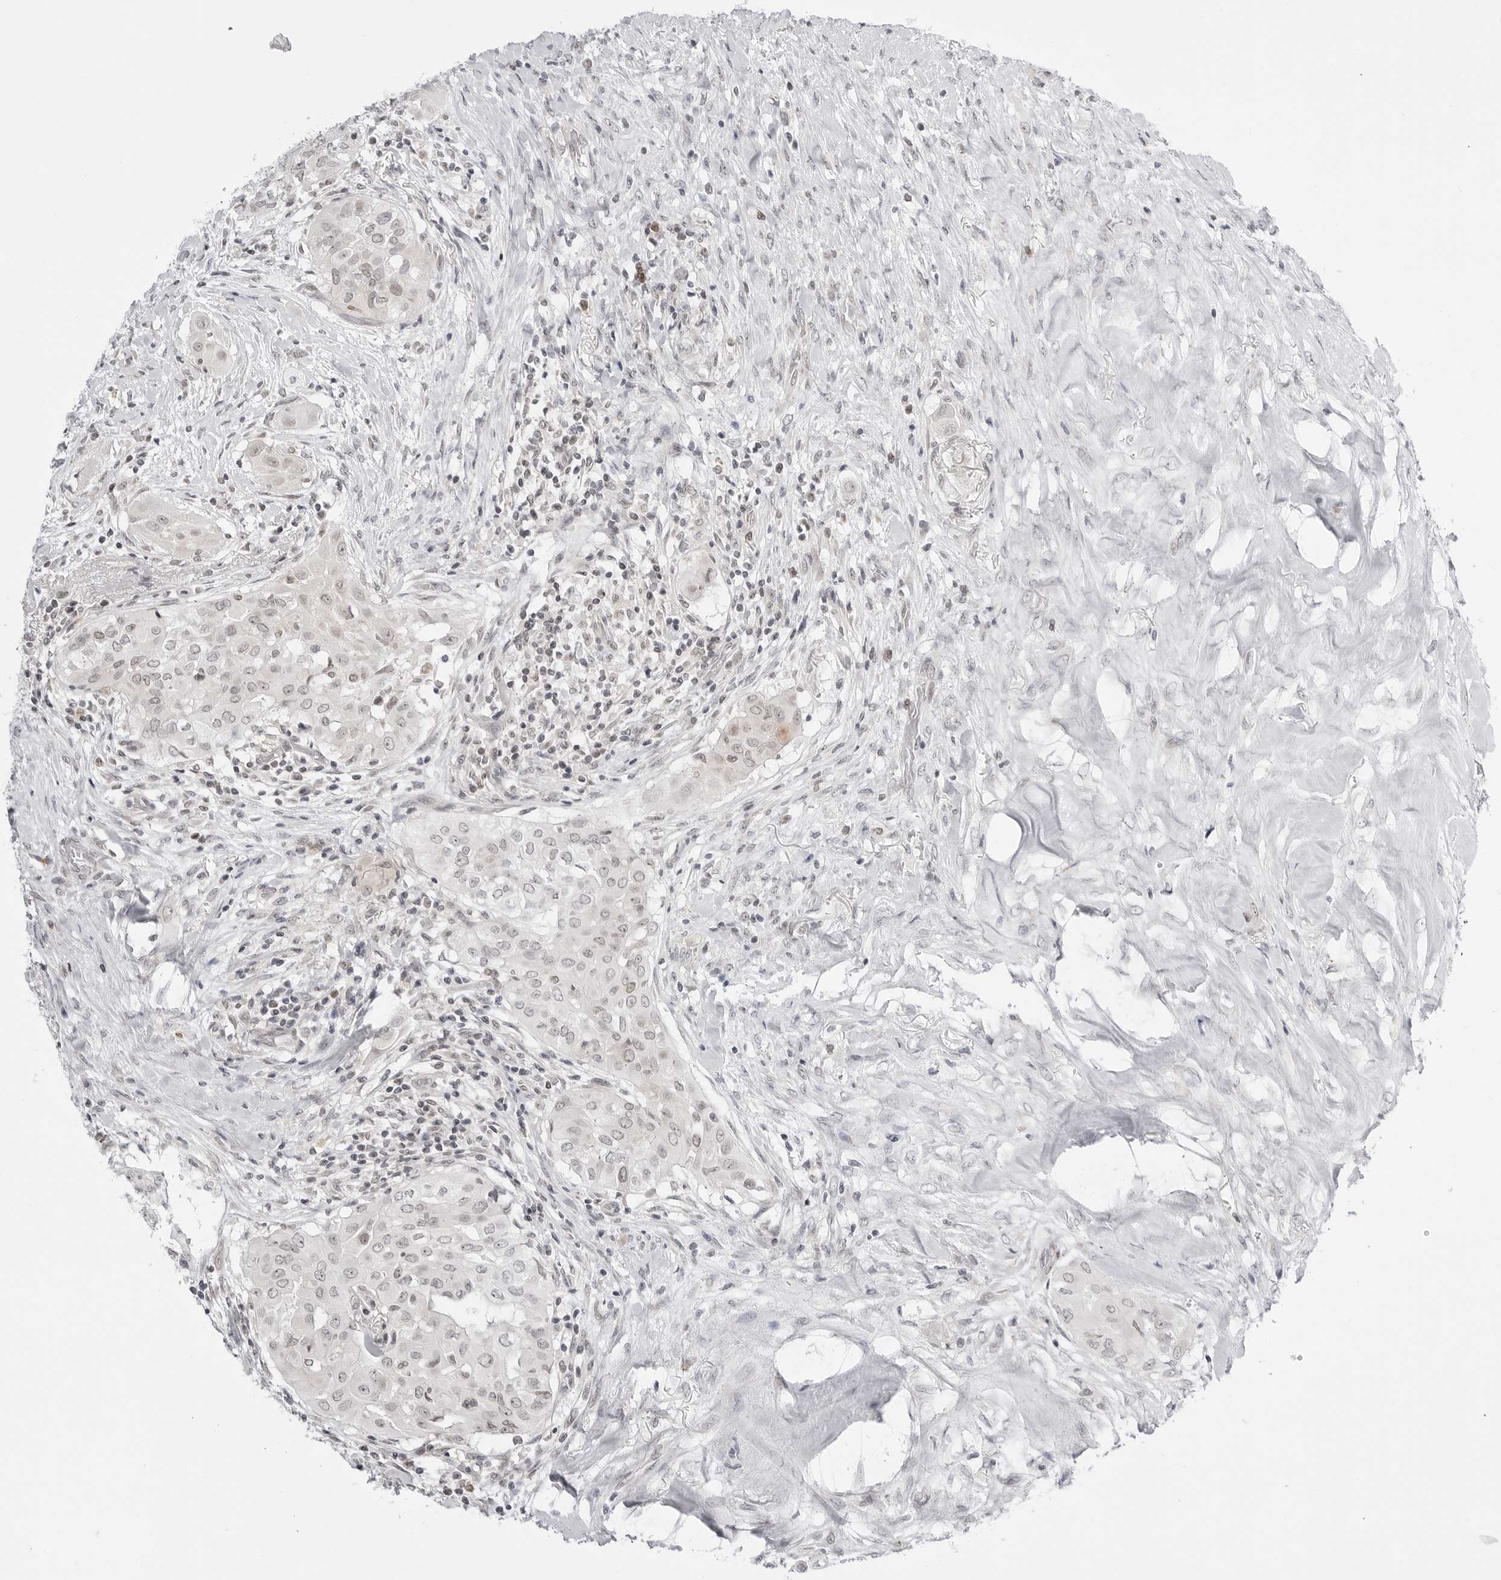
{"staining": {"intensity": "negative", "quantity": "none", "location": "none"}, "tissue": "thyroid cancer", "cell_type": "Tumor cells", "image_type": "cancer", "snomed": [{"axis": "morphology", "description": "Papillary adenocarcinoma, NOS"}, {"axis": "topography", "description": "Thyroid gland"}], "caption": "This is a image of IHC staining of papillary adenocarcinoma (thyroid), which shows no positivity in tumor cells.", "gene": "PPP2R5C", "patient": {"sex": "female", "age": 59}}